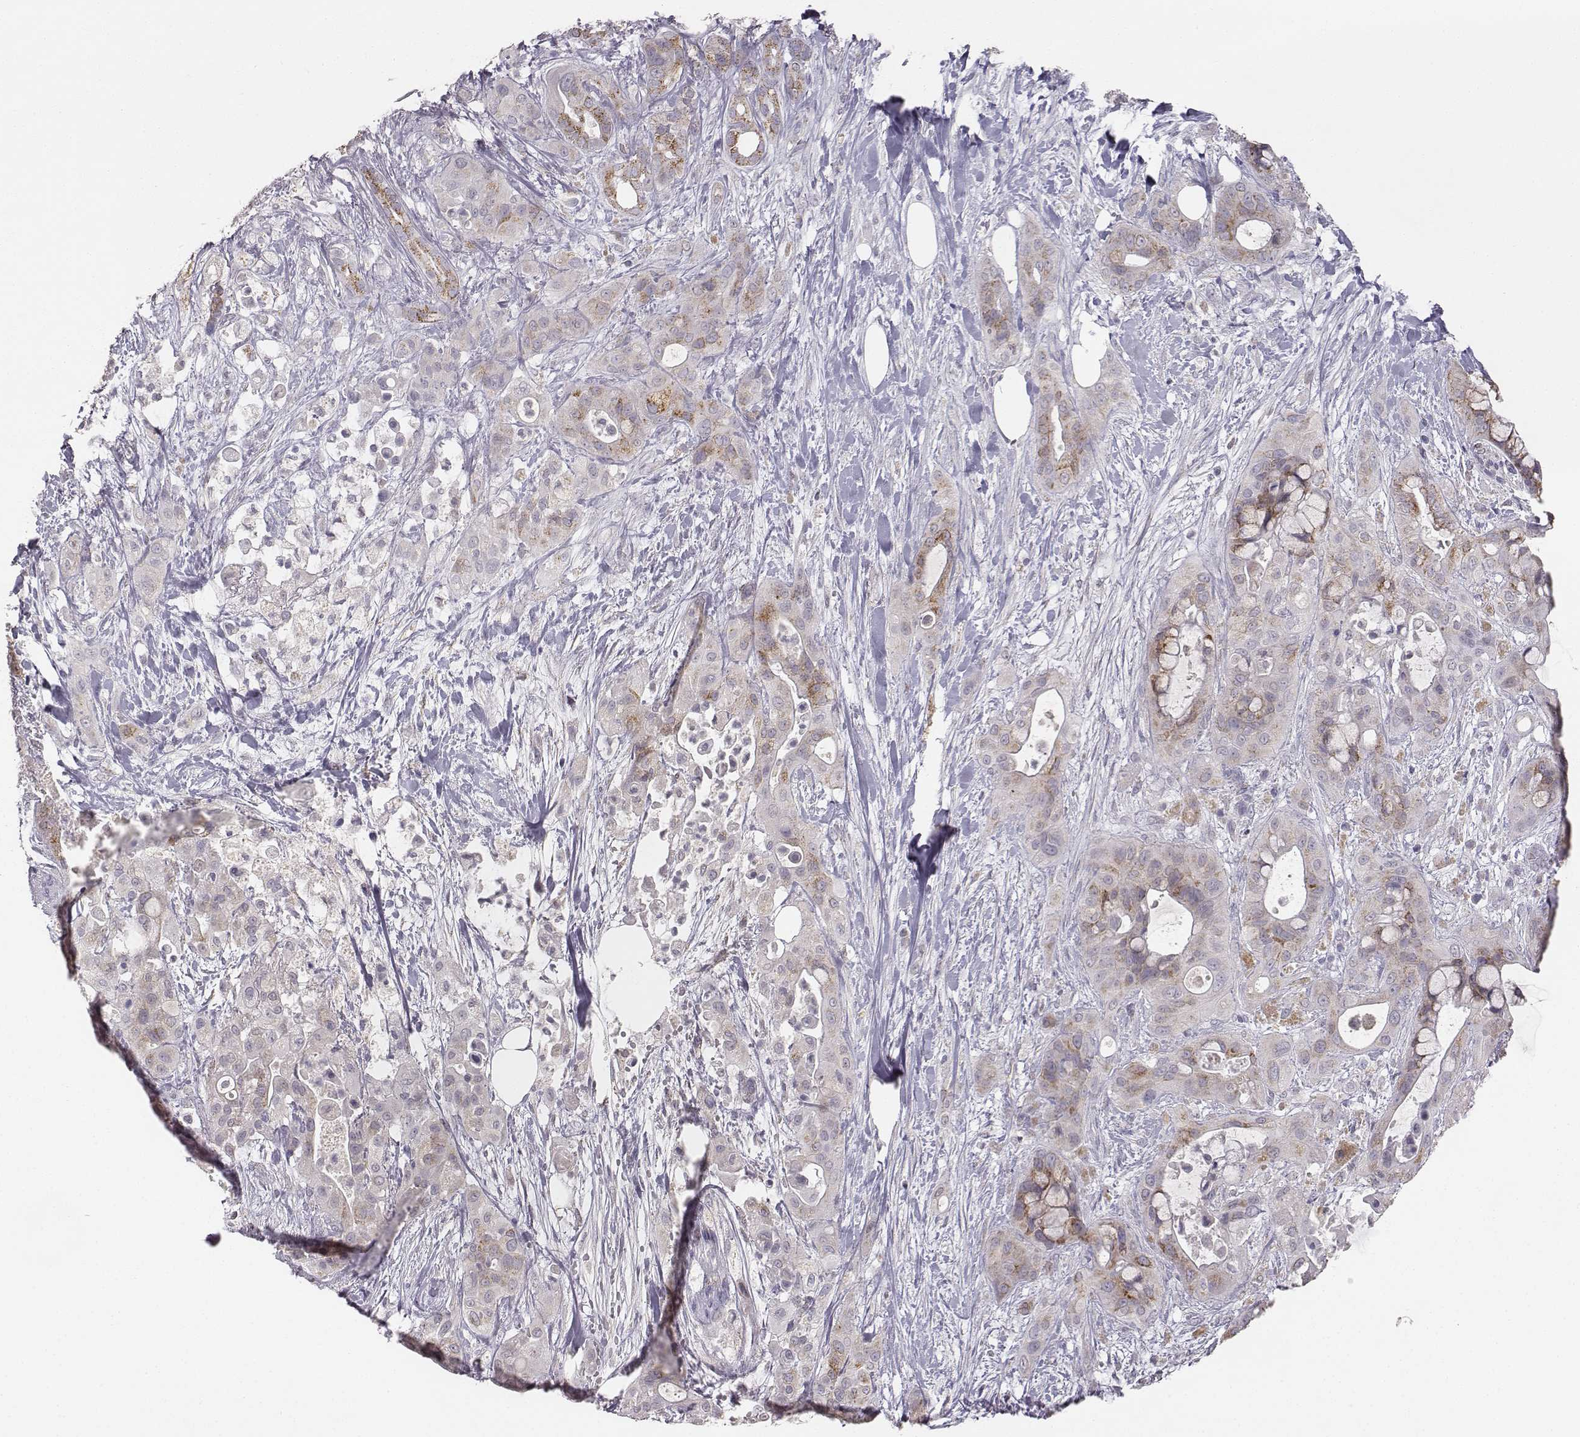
{"staining": {"intensity": "weak", "quantity": "25%-75%", "location": "cytoplasmic/membranous"}, "tissue": "pancreatic cancer", "cell_type": "Tumor cells", "image_type": "cancer", "snomed": [{"axis": "morphology", "description": "Adenocarcinoma, NOS"}, {"axis": "topography", "description": "Pancreas"}], "caption": "The photomicrograph demonstrates a brown stain indicating the presence of a protein in the cytoplasmic/membranous of tumor cells in adenocarcinoma (pancreatic).", "gene": "ABCD3", "patient": {"sex": "male", "age": 71}}